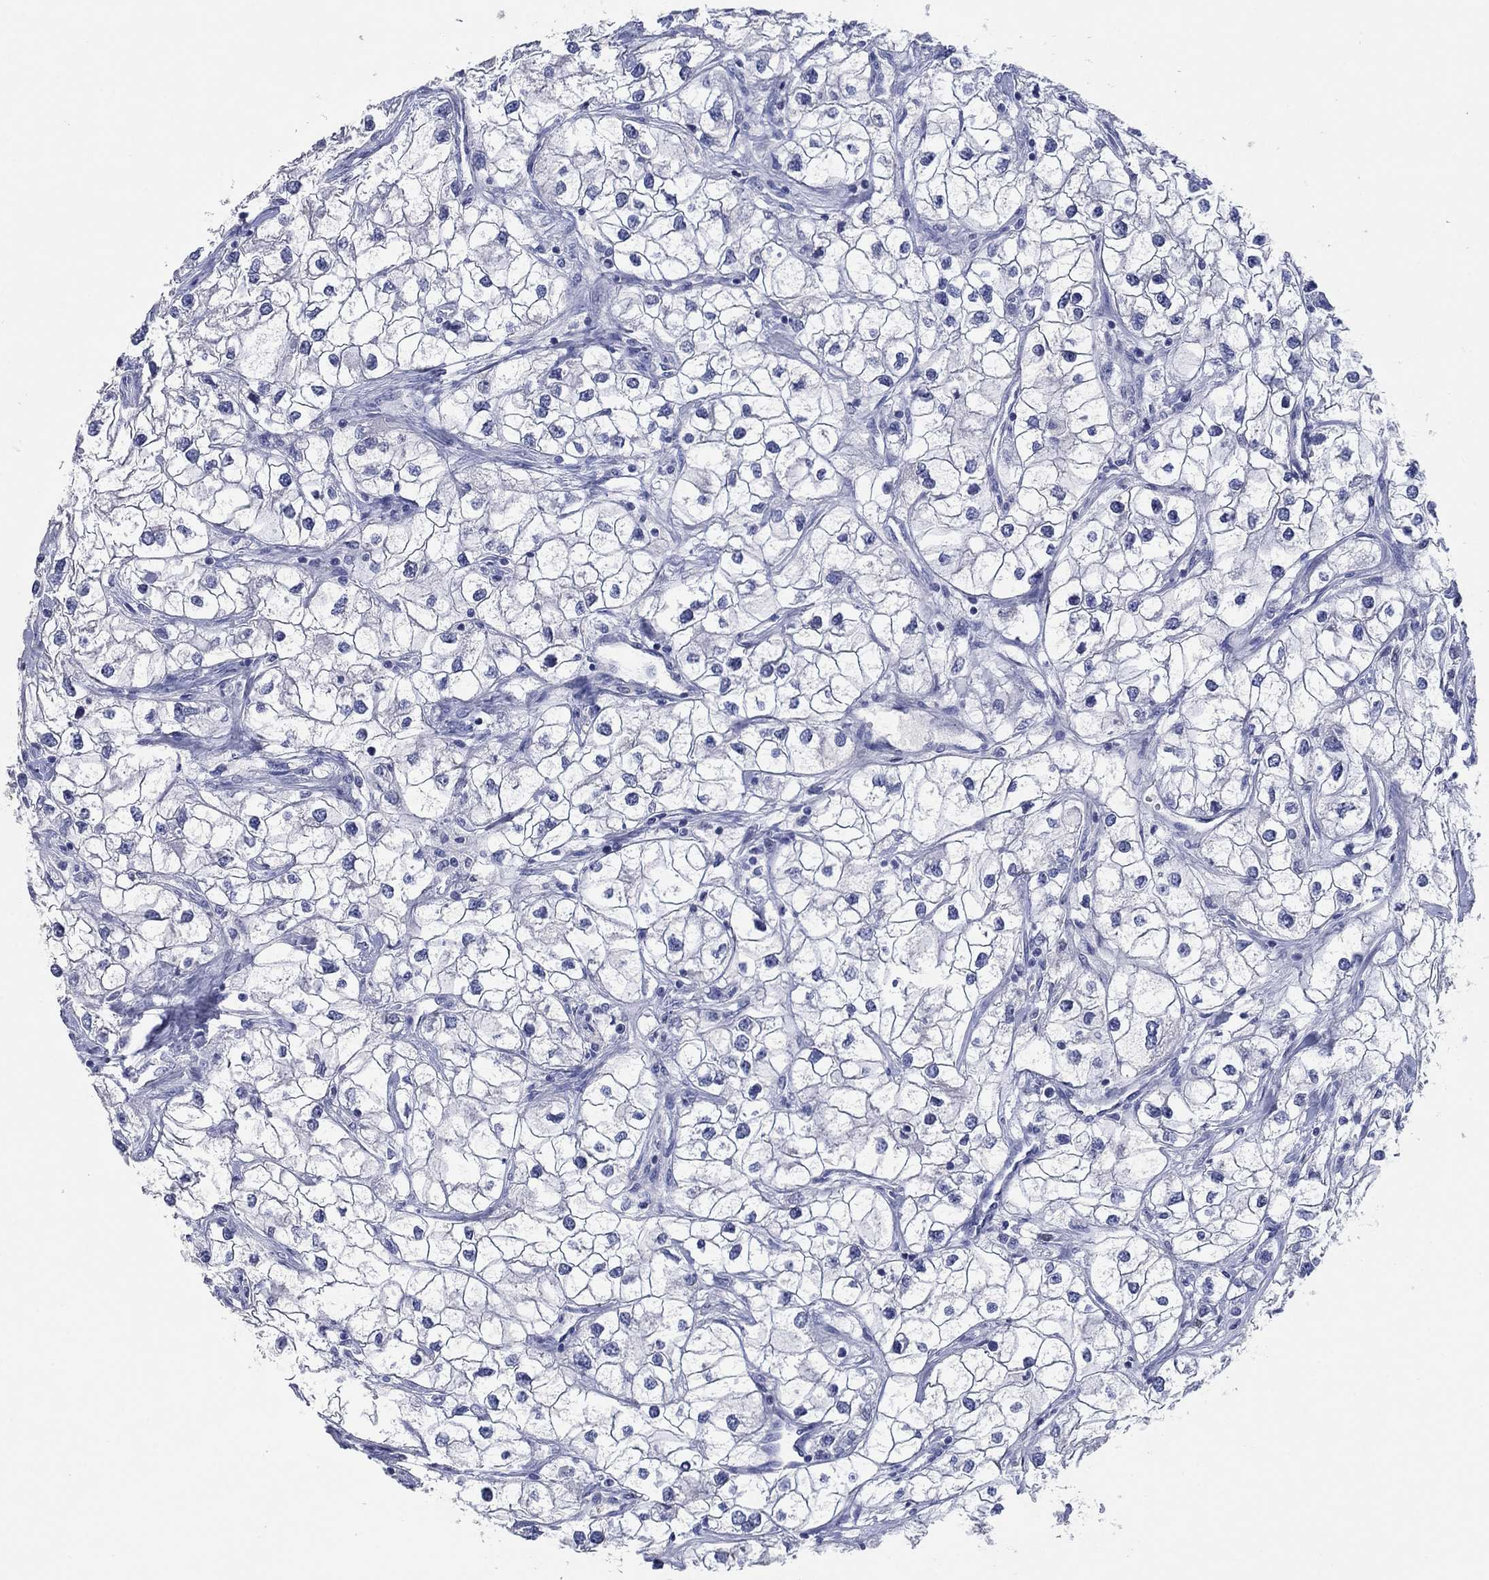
{"staining": {"intensity": "negative", "quantity": "none", "location": "none"}, "tissue": "renal cancer", "cell_type": "Tumor cells", "image_type": "cancer", "snomed": [{"axis": "morphology", "description": "Adenocarcinoma, NOS"}, {"axis": "topography", "description": "Kidney"}], "caption": "Histopathology image shows no protein expression in tumor cells of renal cancer (adenocarcinoma) tissue.", "gene": "POU5F1", "patient": {"sex": "male", "age": 59}}